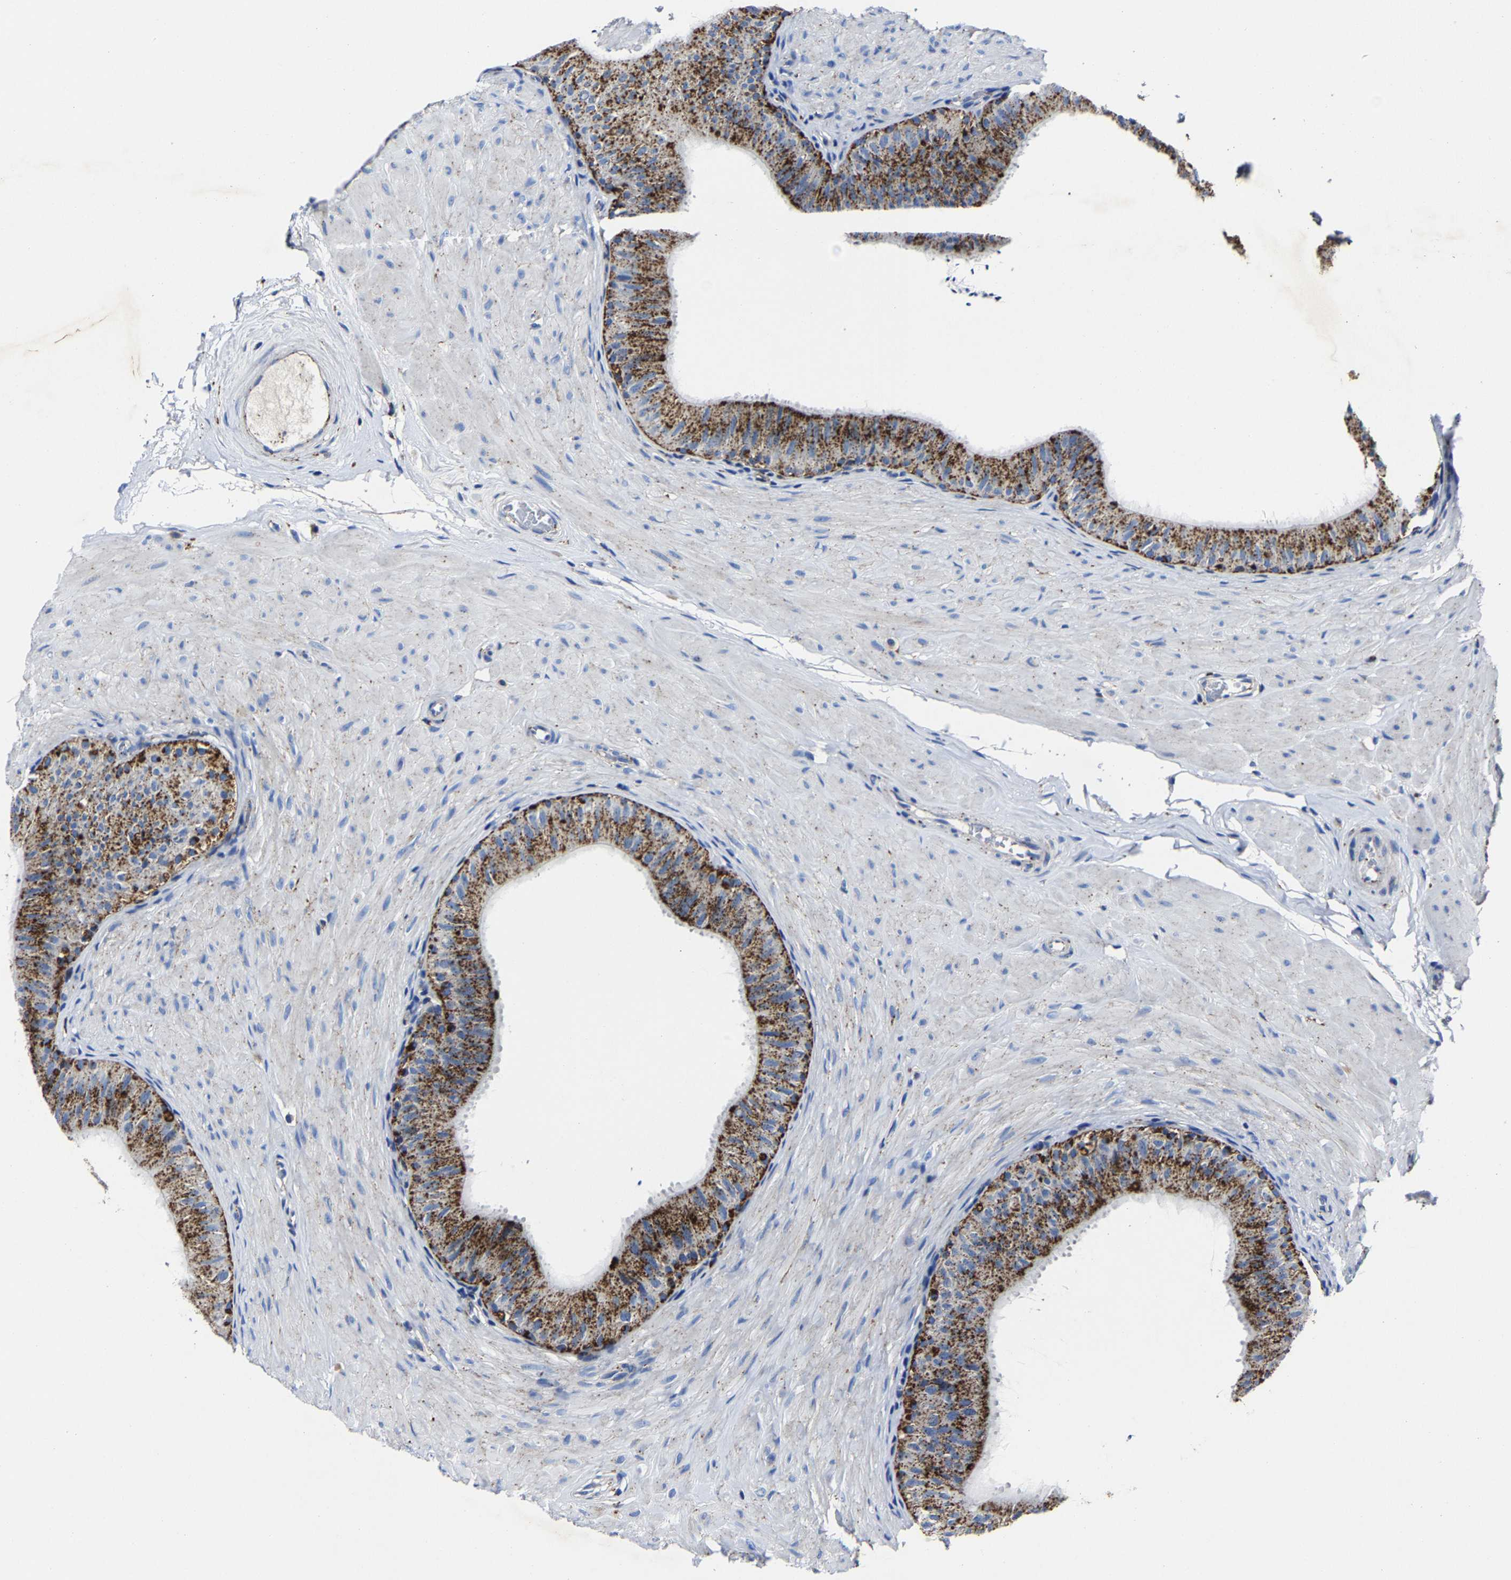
{"staining": {"intensity": "strong", "quantity": ">75%", "location": "cytoplasmic/membranous"}, "tissue": "epididymis", "cell_type": "Glandular cells", "image_type": "normal", "snomed": [{"axis": "morphology", "description": "Normal tissue, NOS"}, {"axis": "topography", "description": "Epididymis"}], "caption": "Strong cytoplasmic/membranous expression for a protein is identified in approximately >75% of glandular cells of benign epididymis using immunohistochemistry (IHC).", "gene": "LAMTOR4", "patient": {"sex": "male", "age": 34}}